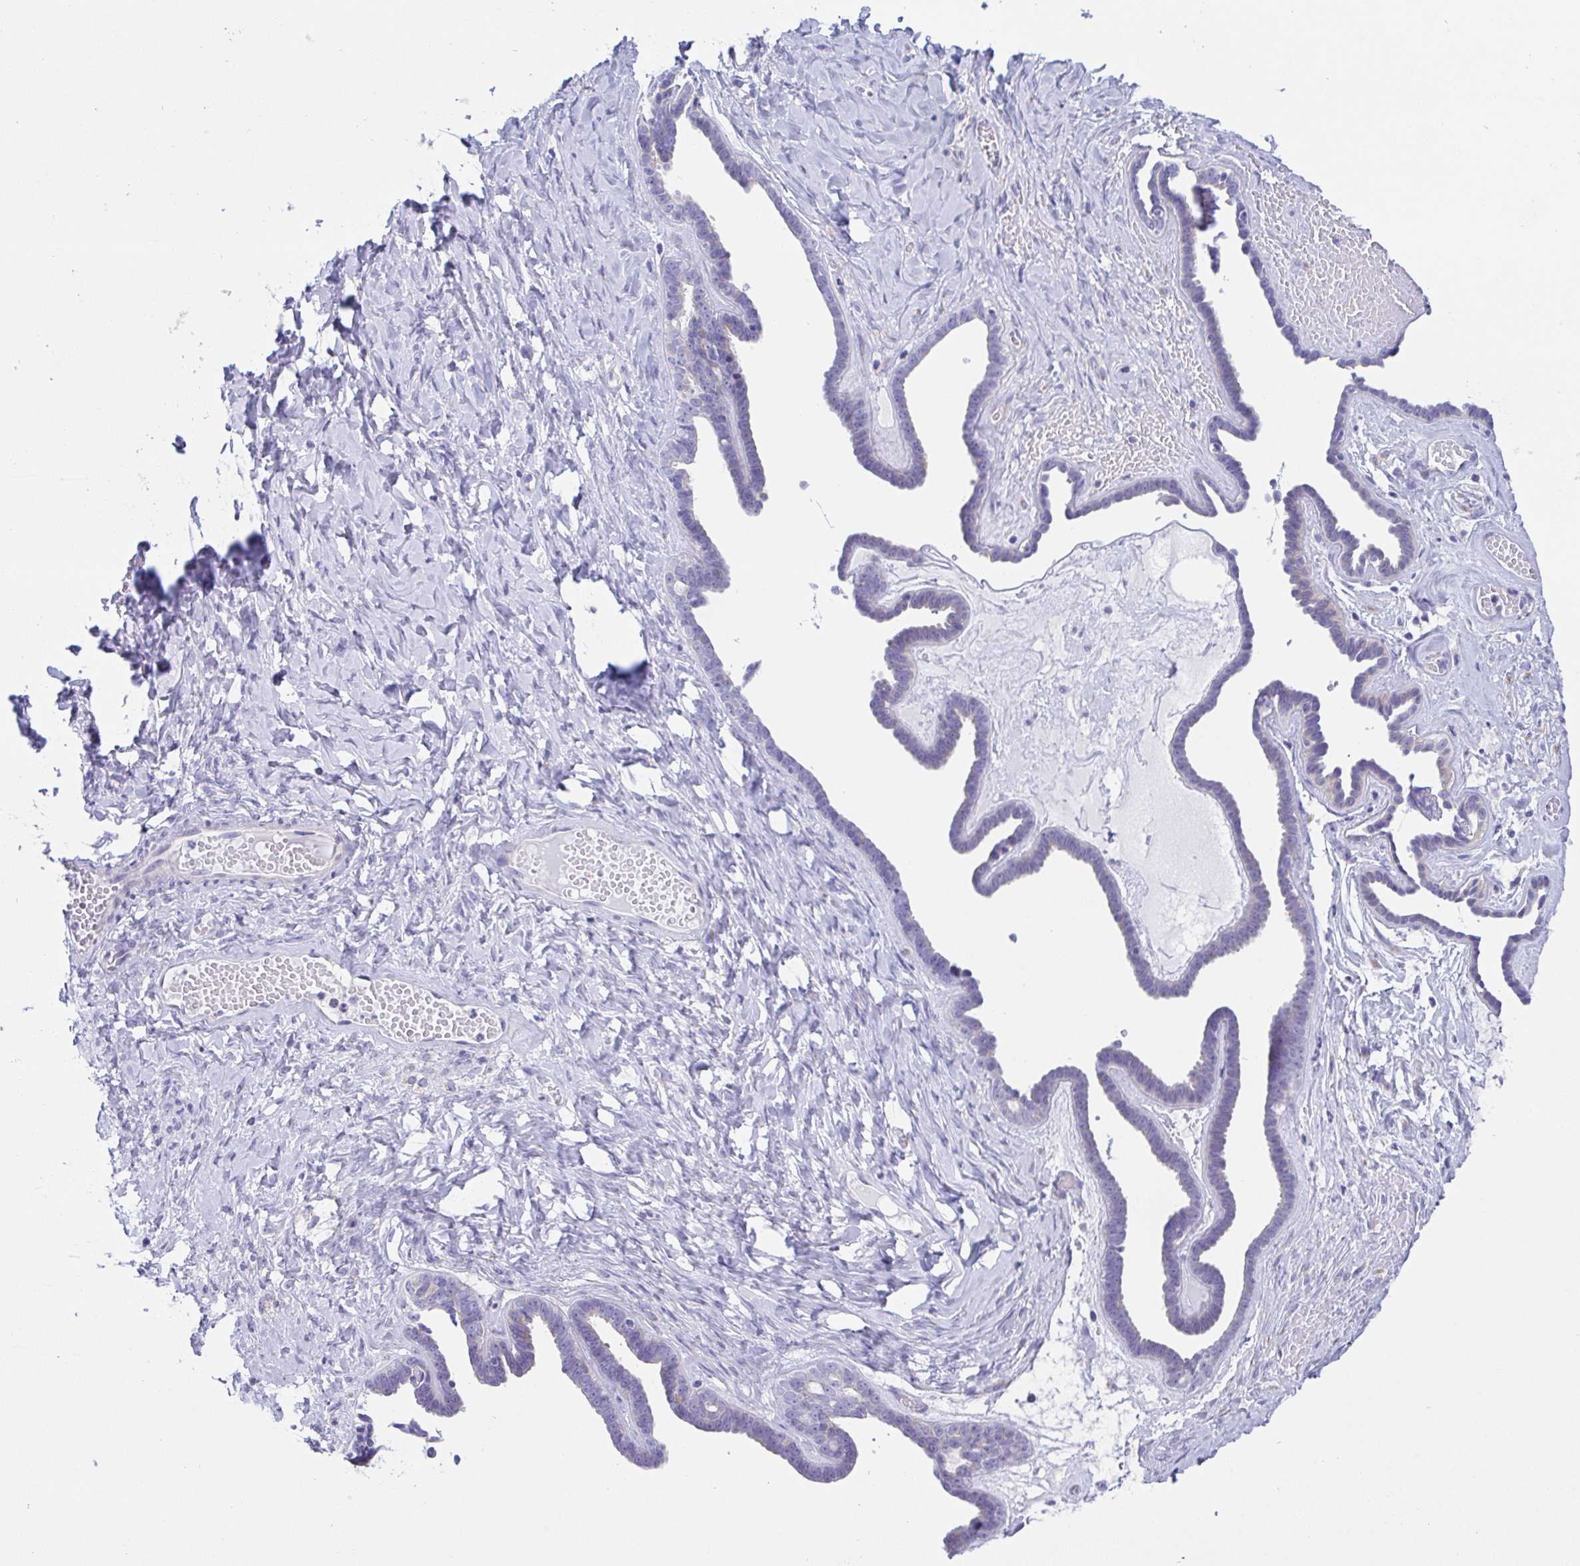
{"staining": {"intensity": "negative", "quantity": "none", "location": "none"}, "tissue": "ovarian cancer", "cell_type": "Tumor cells", "image_type": "cancer", "snomed": [{"axis": "morphology", "description": "Cystadenocarcinoma, serous, NOS"}, {"axis": "topography", "description": "Ovary"}], "caption": "The histopathology image shows no significant staining in tumor cells of serous cystadenocarcinoma (ovarian). (Brightfield microscopy of DAB IHC at high magnification).", "gene": "SCG3", "patient": {"sex": "female", "age": 71}}